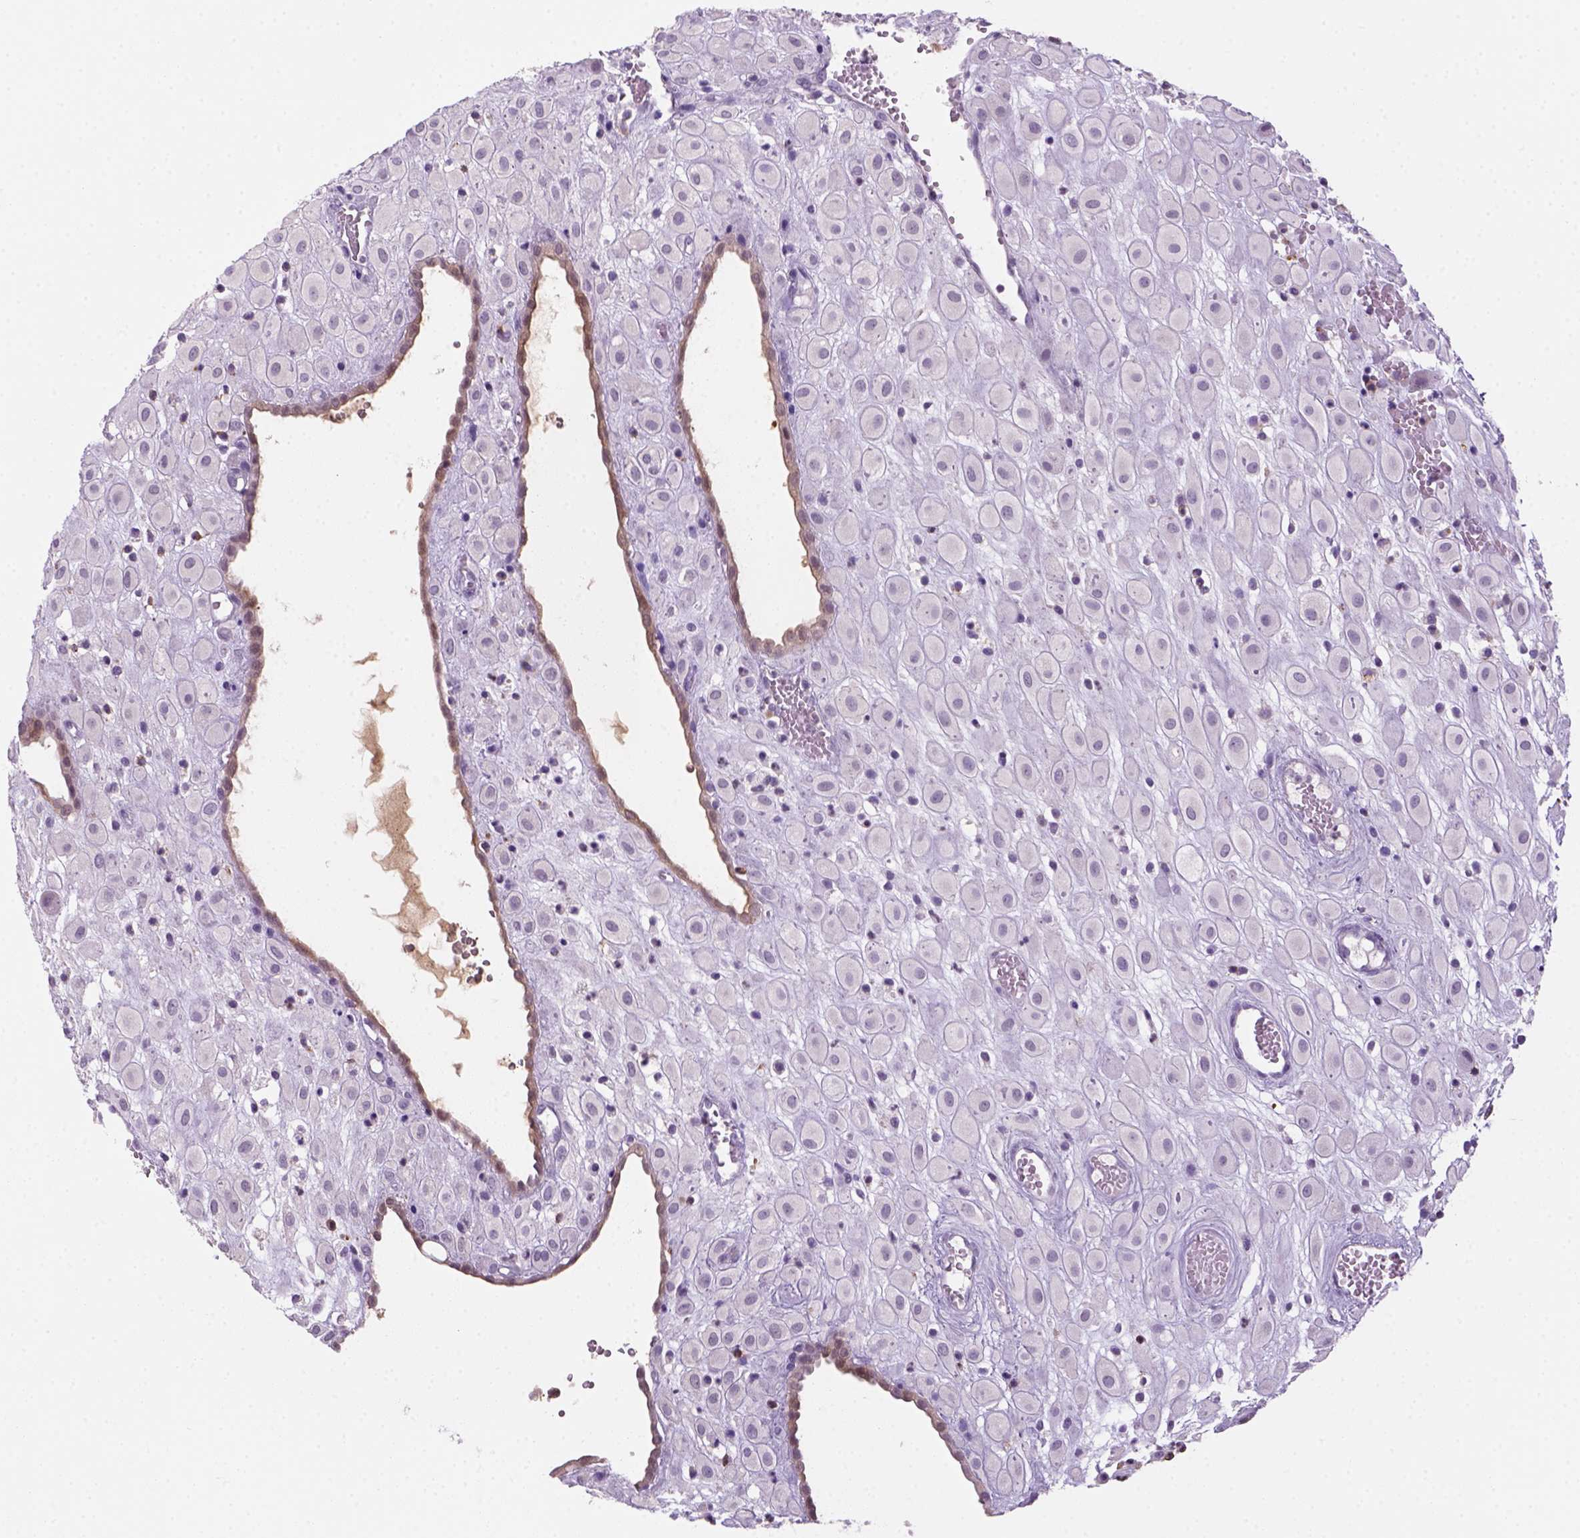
{"staining": {"intensity": "negative", "quantity": "none", "location": "none"}, "tissue": "placenta", "cell_type": "Decidual cells", "image_type": "normal", "snomed": [{"axis": "morphology", "description": "Normal tissue, NOS"}, {"axis": "topography", "description": "Placenta"}], "caption": "This is an immunohistochemistry photomicrograph of normal placenta. There is no positivity in decidual cells.", "gene": "GOT1", "patient": {"sex": "female", "age": 24}}